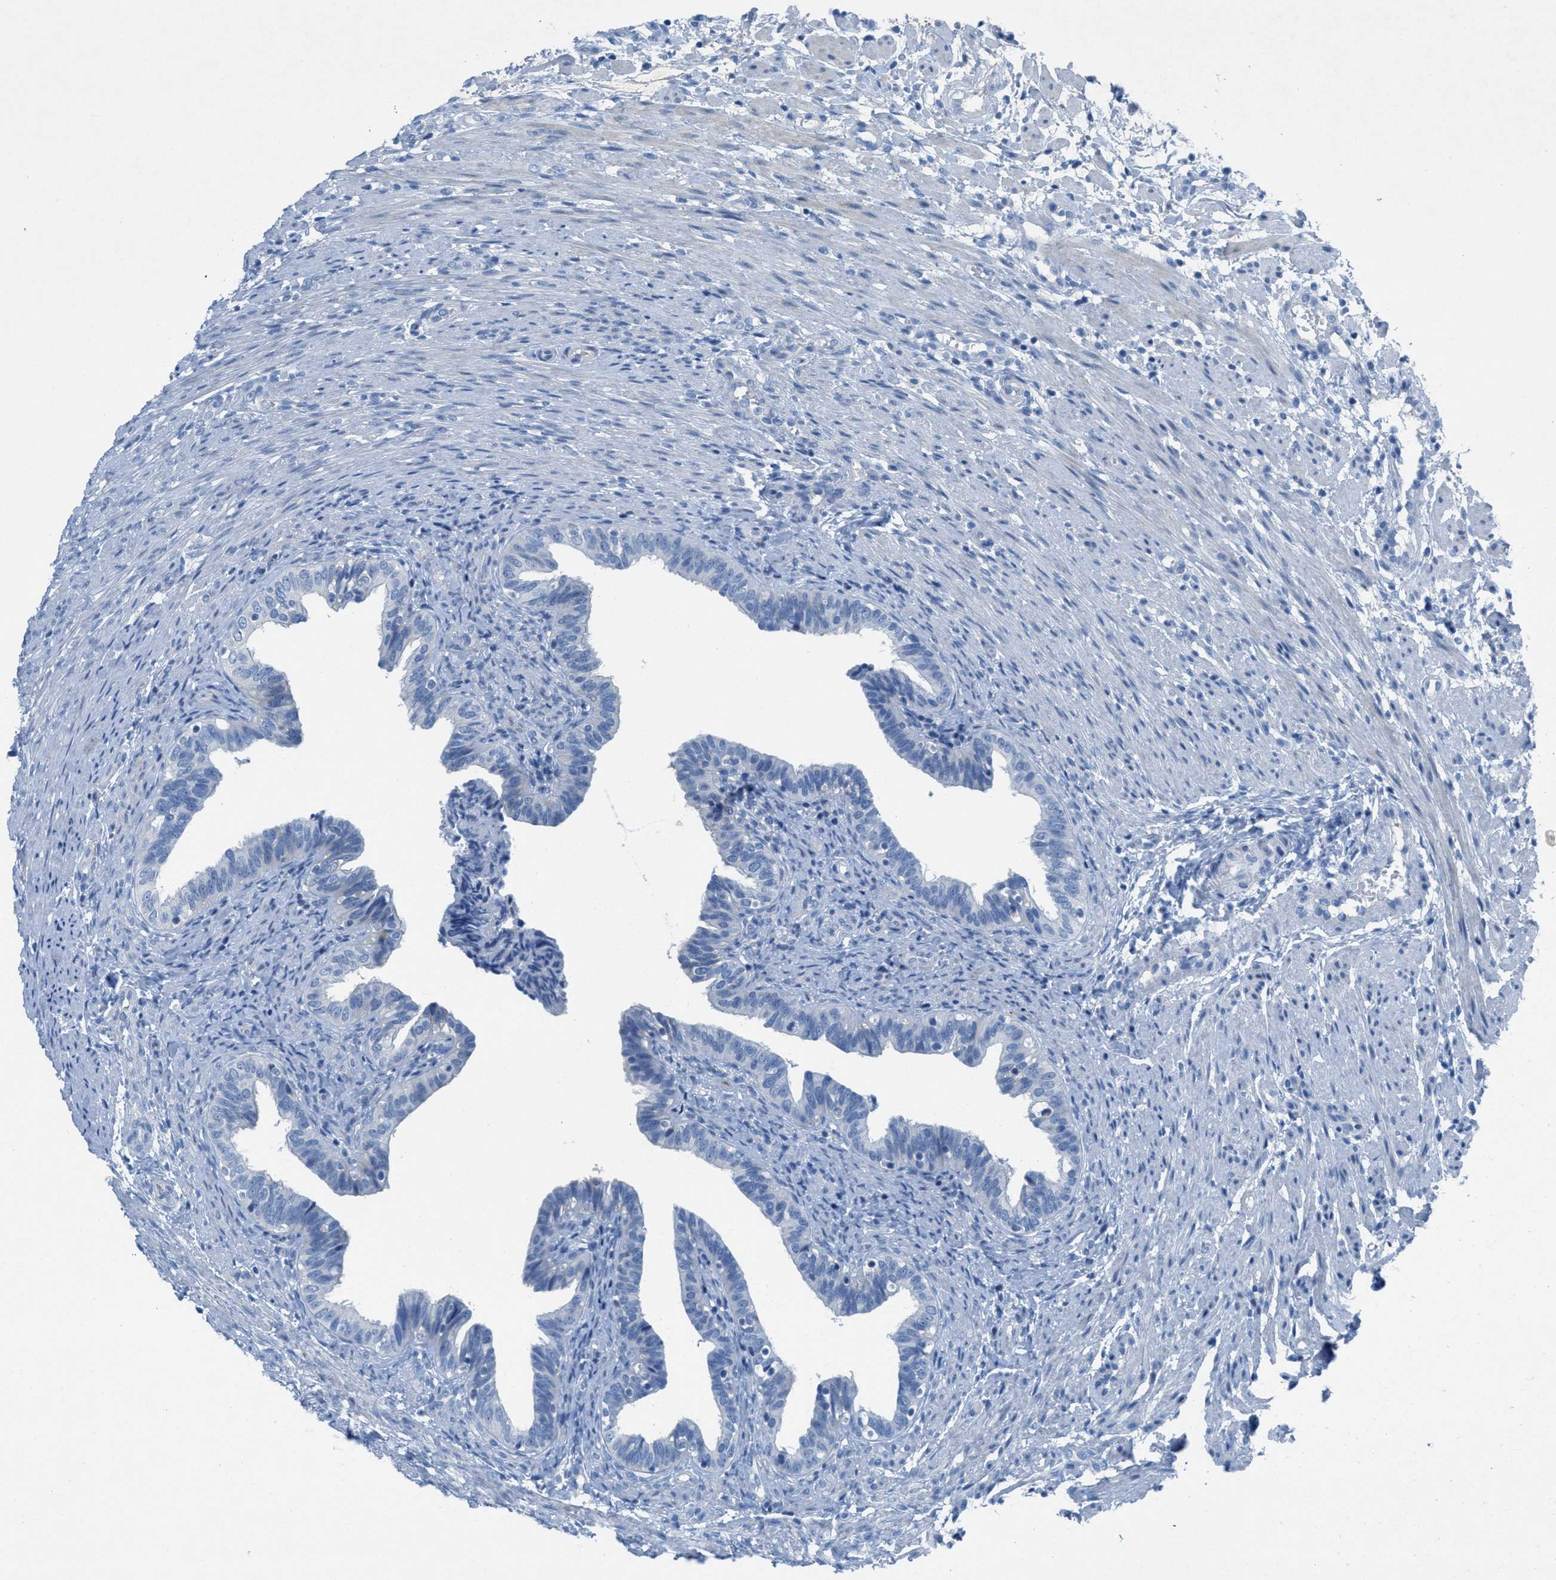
{"staining": {"intensity": "negative", "quantity": "none", "location": "none"}, "tissue": "fallopian tube", "cell_type": "Glandular cells", "image_type": "normal", "snomed": [{"axis": "morphology", "description": "Normal tissue, NOS"}, {"axis": "topography", "description": "Fallopian tube"}, {"axis": "topography", "description": "Placenta"}], "caption": "Protein analysis of unremarkable fallopian tube exhibits no significant staining in glandular cells. Nuclei are stained in blue.", "gene": "GALNT17", "patient": {"sex": "female", "age": 34}}